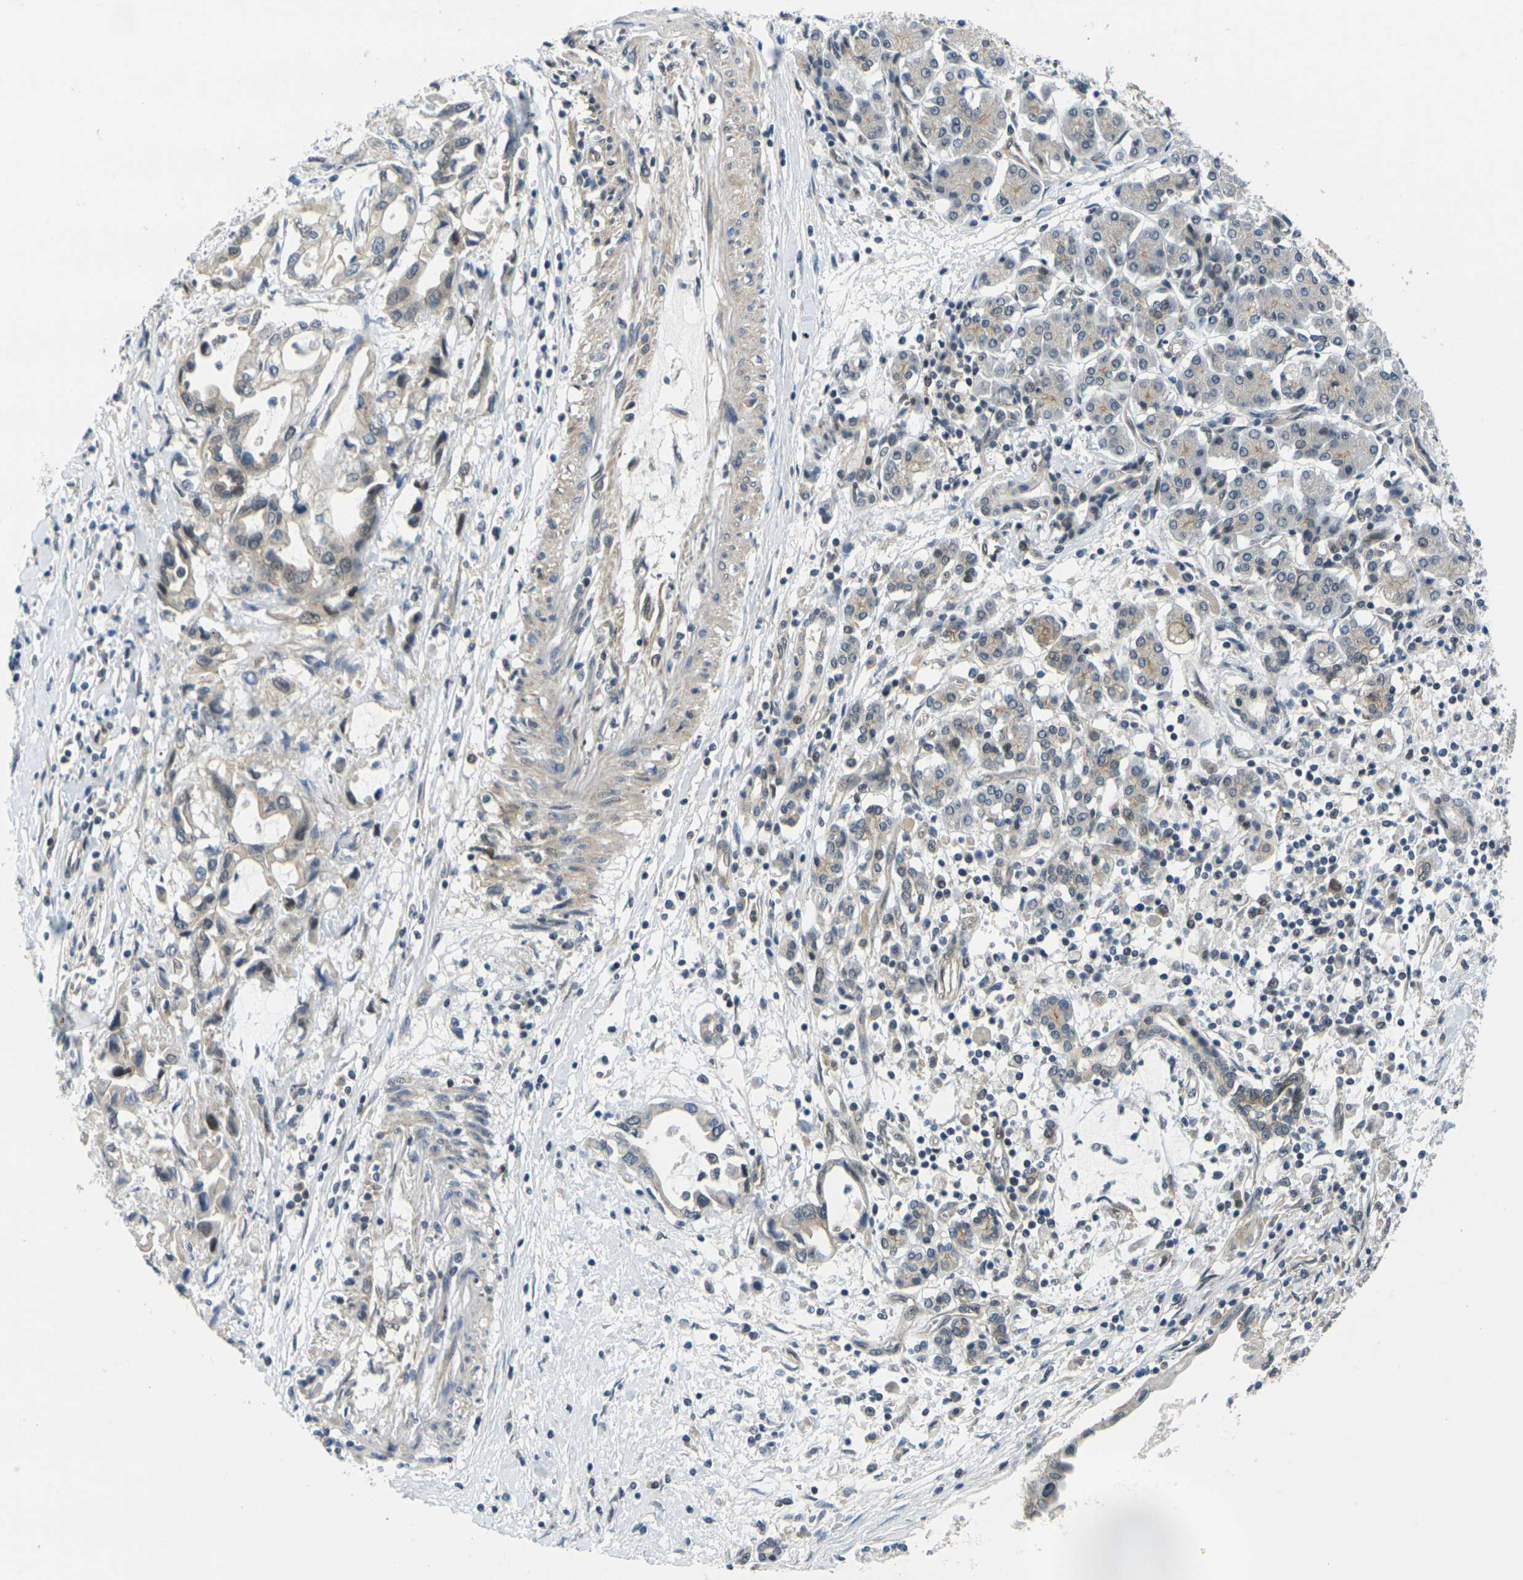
{"staining": {"intensity": "weak", "quantity": ">75%", "location": "cytoplasmic/membranous"}, "tissue": "pancreatic cancer", "cell_type": "Tumor cells", "image_type": "cancer", "snomed": [{"axis": "morphology", "description": "Adenocarcinoma, NOS"}, {"axis": "topography", "description": "Pancreas"}], "caption": "Pancreatic adenocarcinoma stained with DAB (3,3'-diaminobenzidine) IHC demonstrates low levels of weak cytoplasmic/membranous staining in about >75% of tumor cells.", "gene": "KCTD10", "patient": {"sex": "female", "age": 57}}